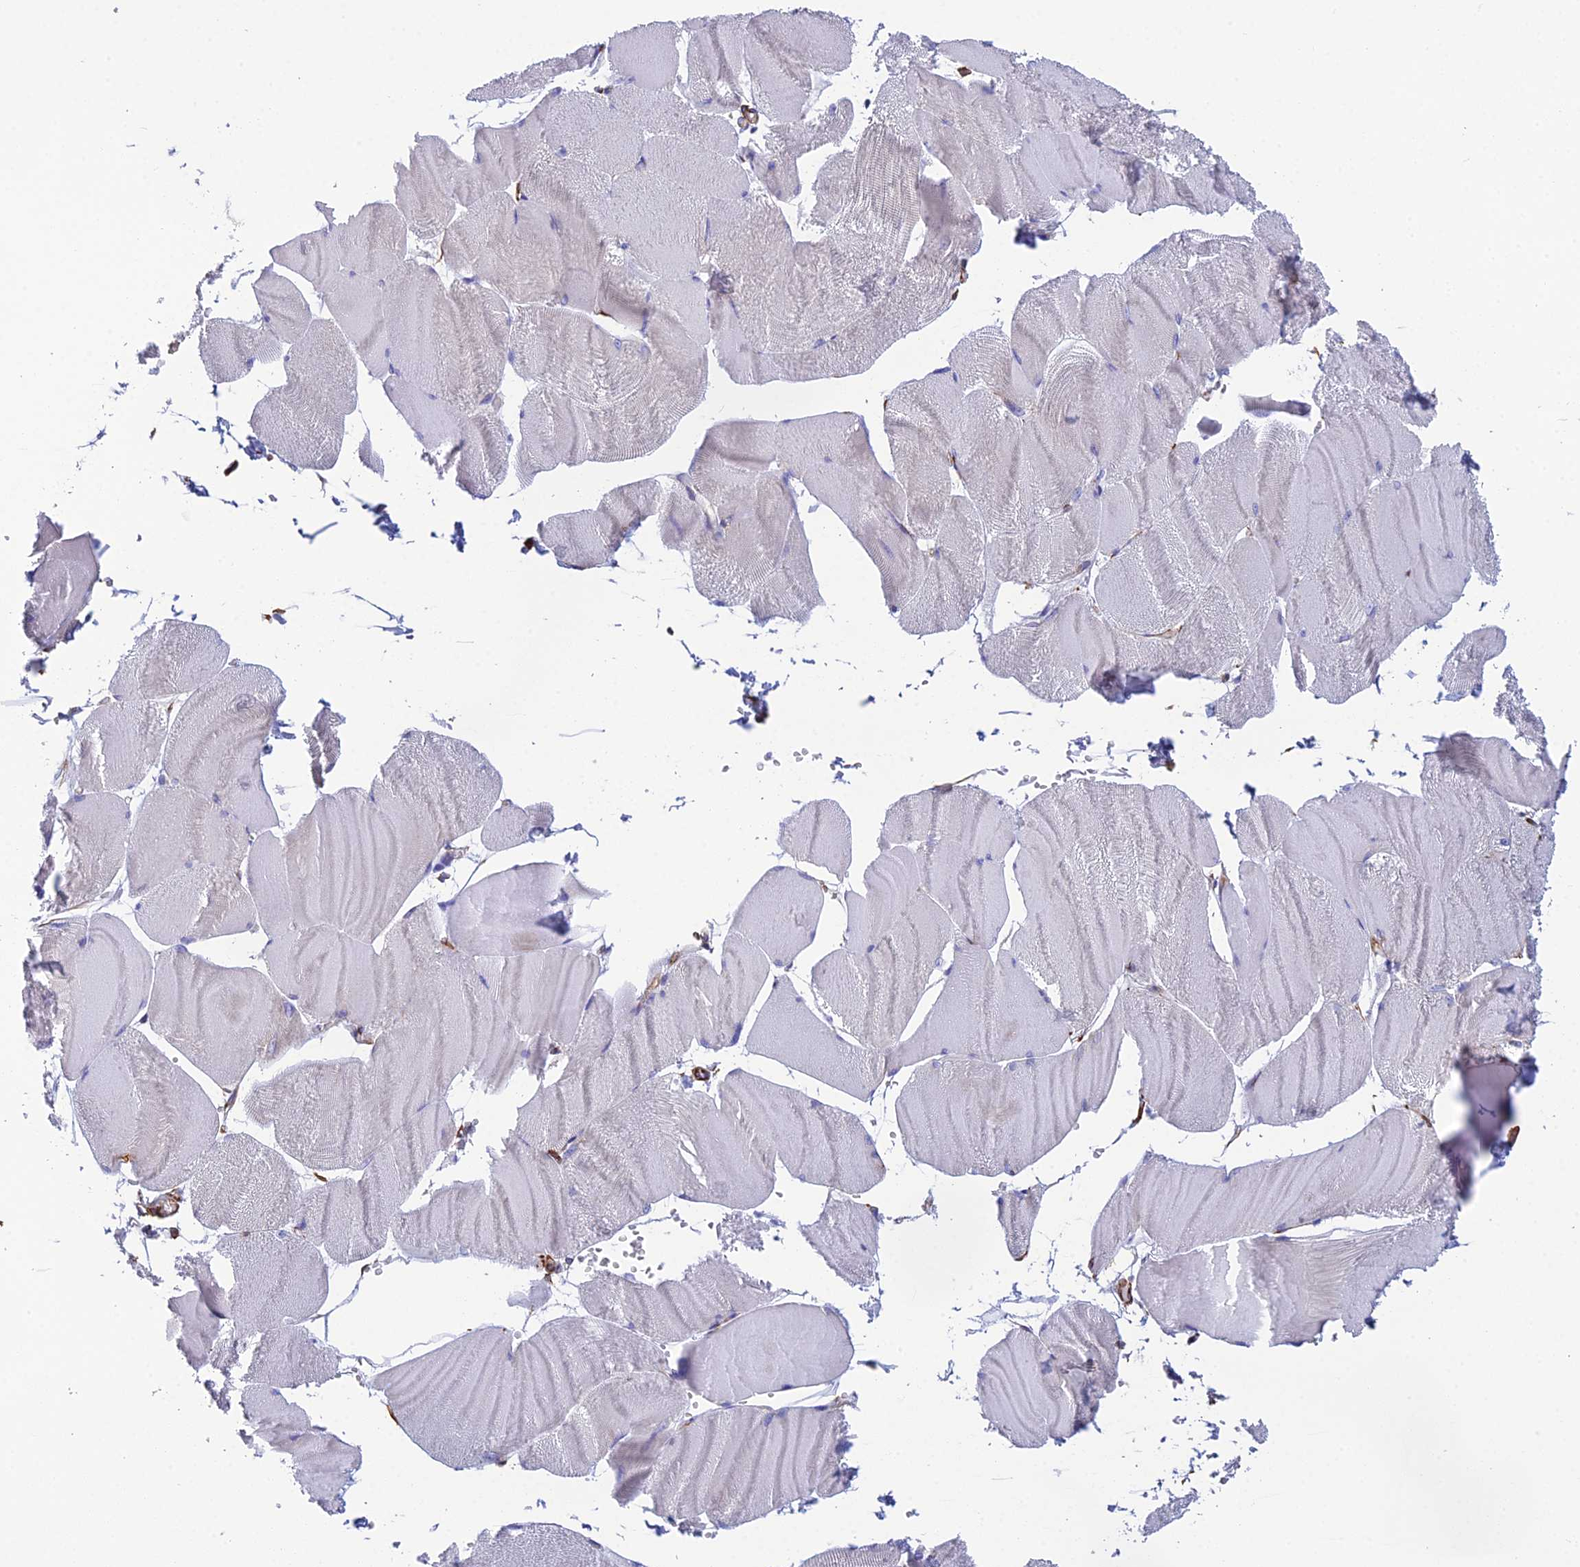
{"staining": {"intensity": "negative", "quantity": "none", "location": "none"}, "tissue": "skeletal muscle", "cell_type": "Myocytes", "image_type": "normal", "snomed": [{"axis": "morphology", "description": "Normal tissue, NOS"}, {"axis": "morphology", "description": "Basal cell carcinoma"}, {"axis": "topography", "description": "Skeletal muscle"}], "caption": "IHC micrograph of benign skeletal muscle: skeletal muscle stained with DAB (3,3'-diaminobenzidine) demonstrates no significant protein expression in myocytes.", "gene": "FBXL20", "patient": {"sex": "female", "age": 64}}